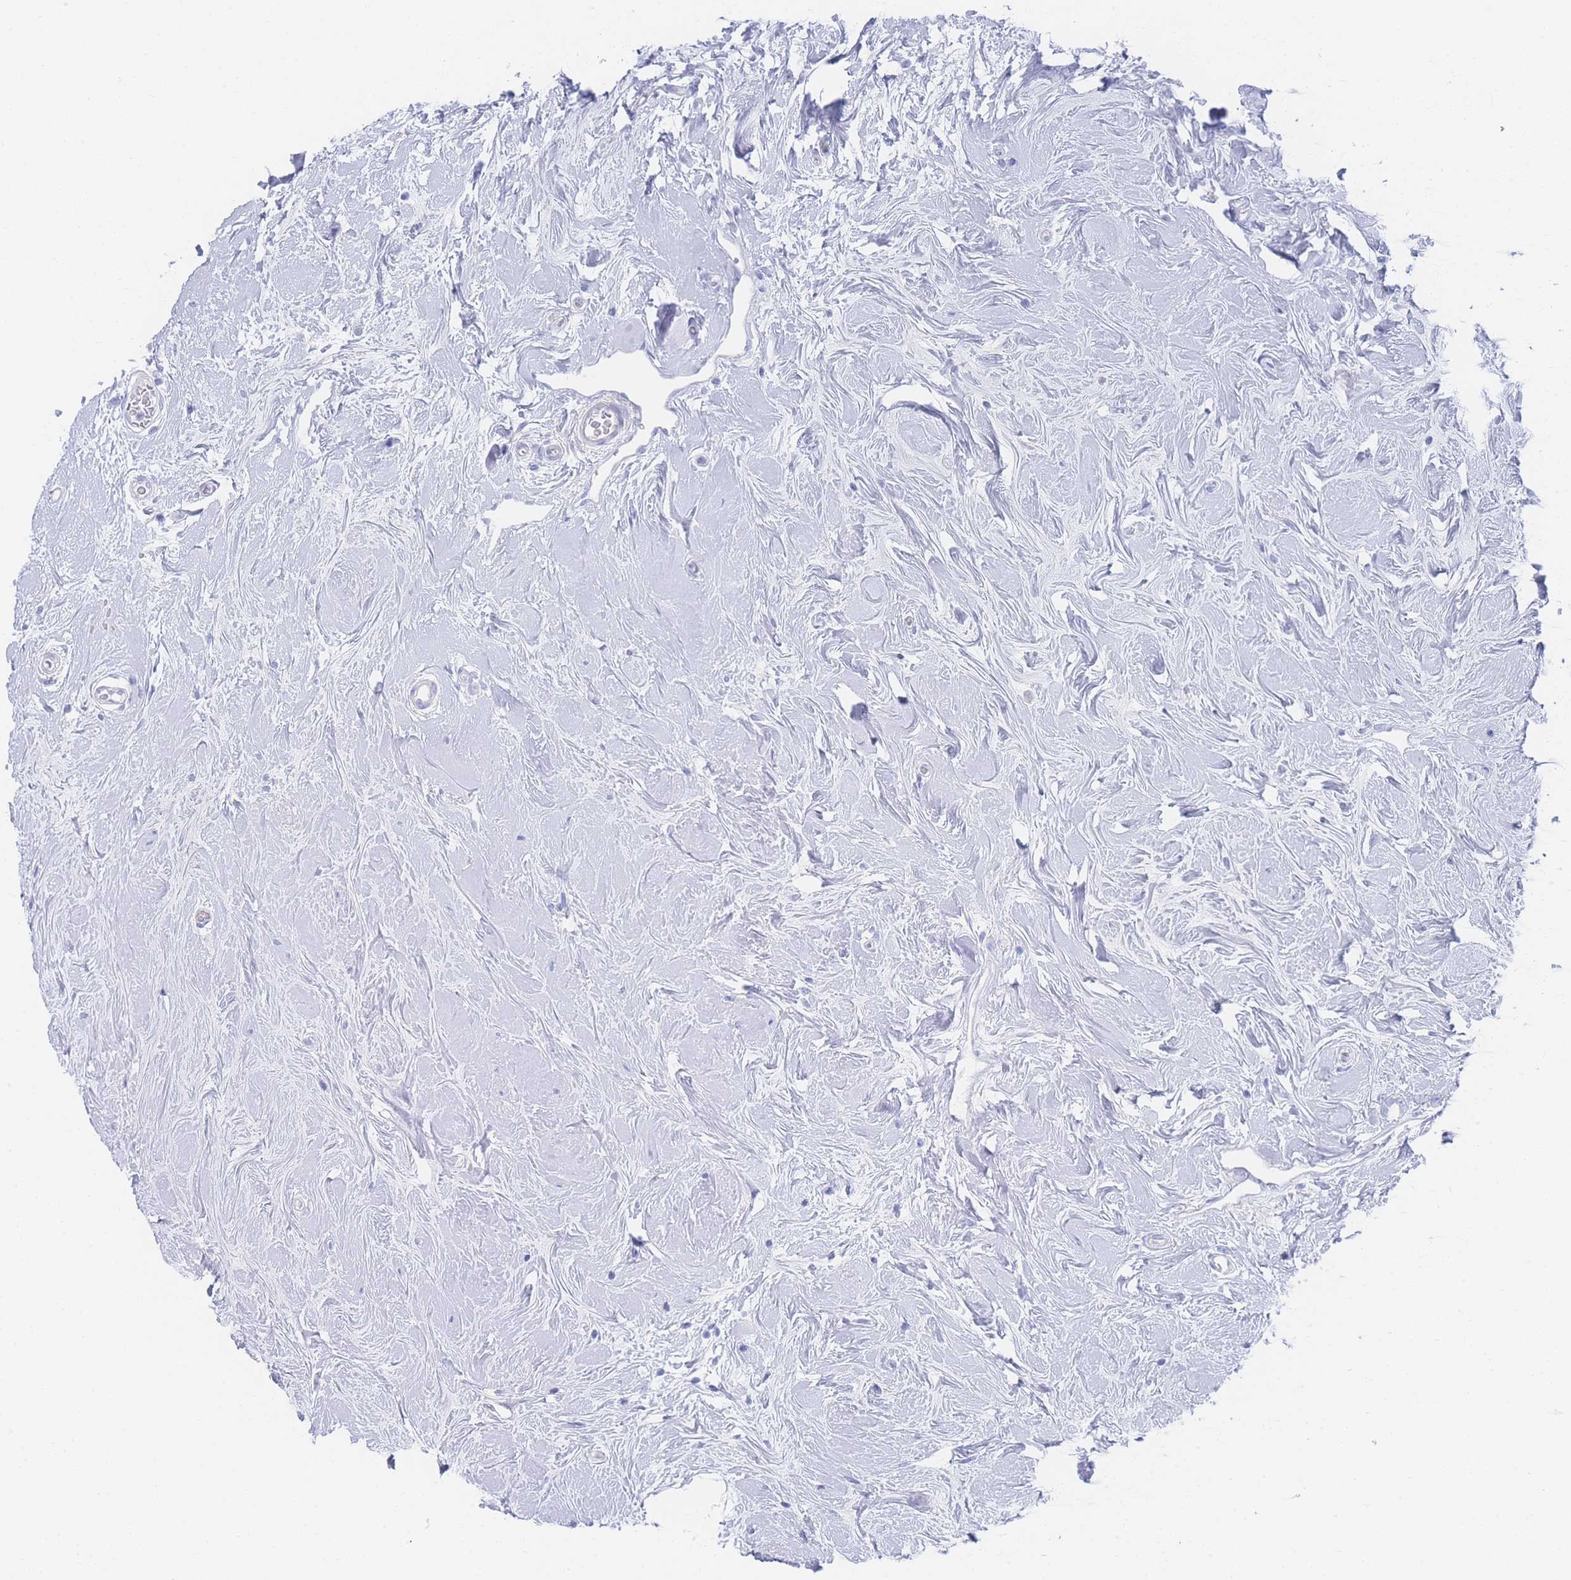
{"staining": {"intensity": "negative", "quantity": "none", "location": "none"}, "tissue": "breast cancer", "cell_type": "Tumor cells", "image_type": "cancer", "snomed": [{"axis": "morphology", "description": "Lobular carcinoma"}, {"axis": "topography", "description": "Breast"}], "caption": "Immunohistochemistry (IHC) of breast cancer (lobular carcinoma) exhibits no staining in tumor cells.", "gene": "LRRC37A", "patient": {"sex": "female", "age": 58}}